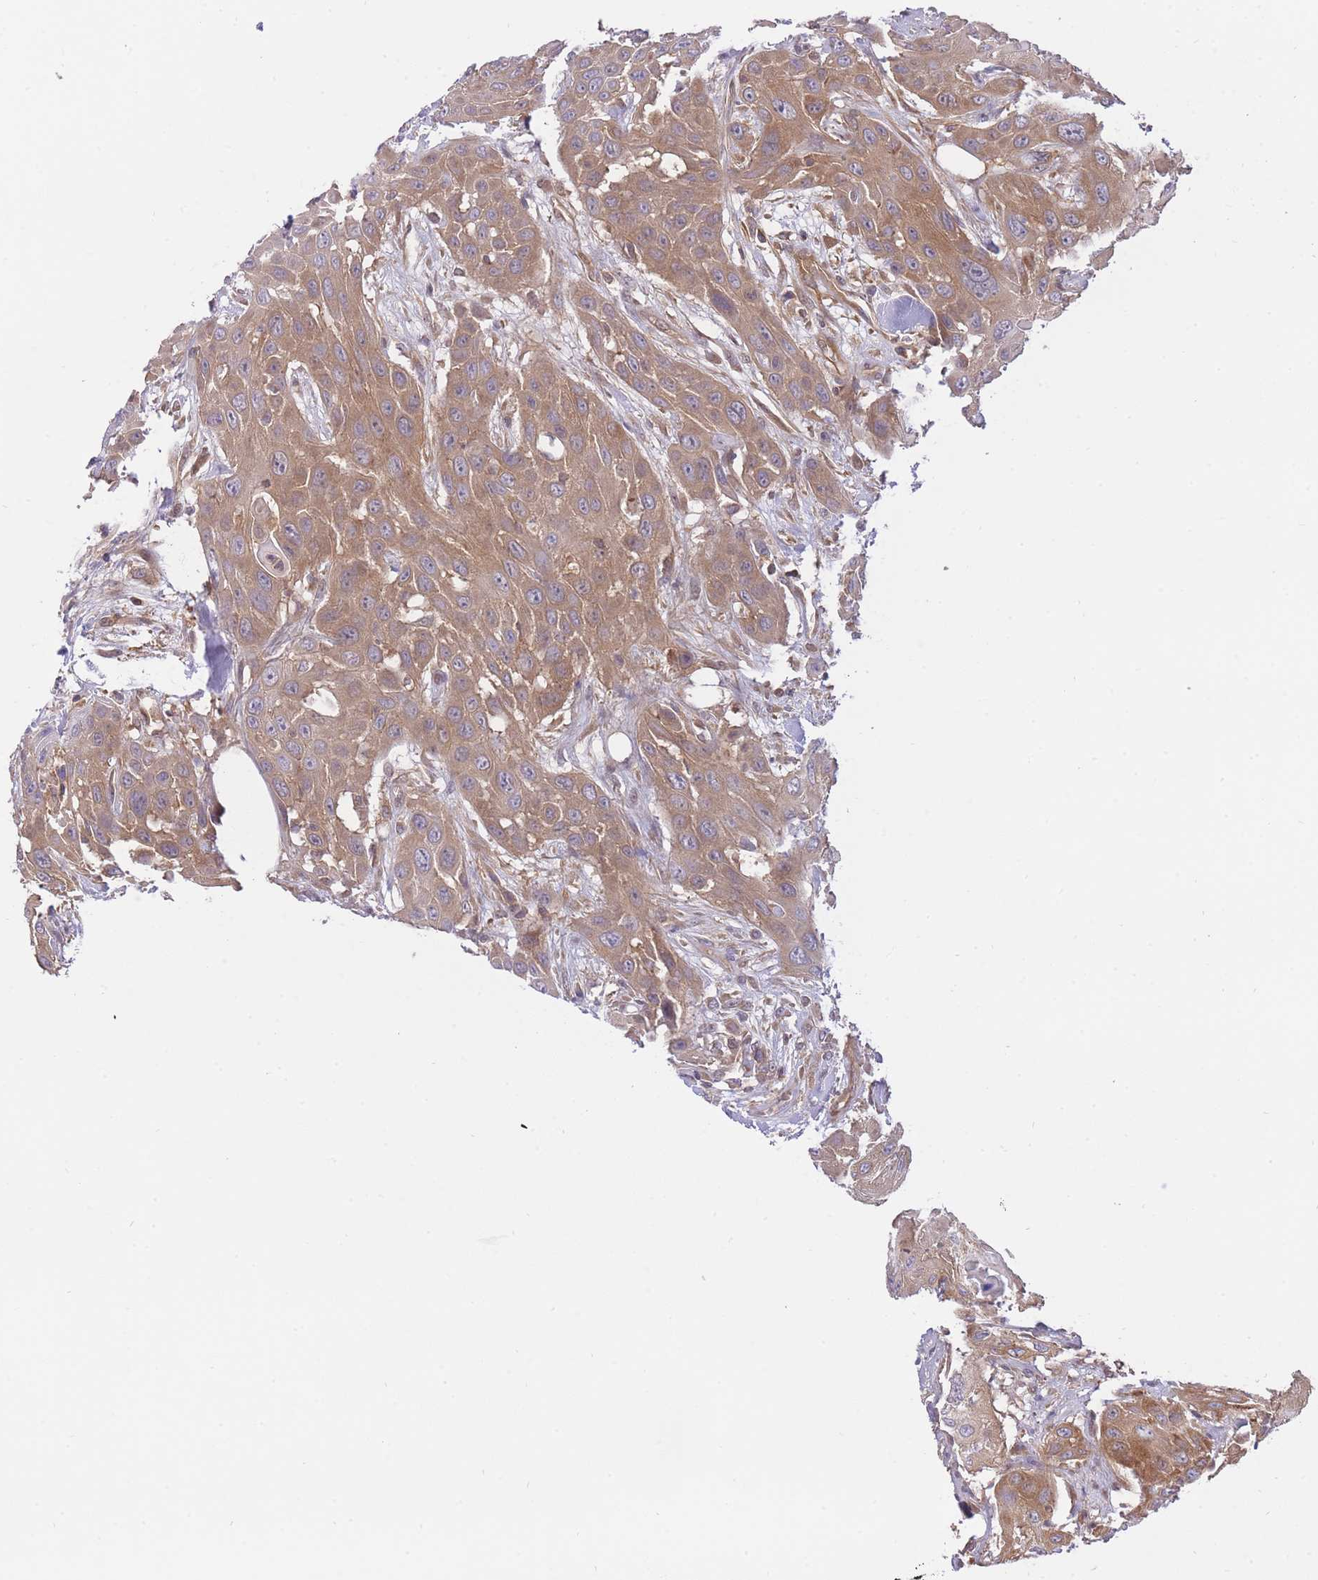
{"staining": {"intensity": "moderate", "quantity": ">75%", "location": "cytoplasmic/membranous"}, "tissue": "head and neck cancer", "cell_type": "Tumor cells", "image_type": "cancer", "snomed": [{"axis": "morphology", "description": "Squamous cell carcinoma, NOS"}, {"axis": "topography", "description": "Head-Neck"}], "caption": "Protein staining of head and neck cancer tissue demonstrates moderate cytoplasmic/membranous positivity in about >75% of tumor cells. (DAB (3,3'-diaminobenzidine) IHC, brown staining for protein, blue staining for nuclei).", "gene": "PREP", "patient": {"sex": "male", "age": 81}}